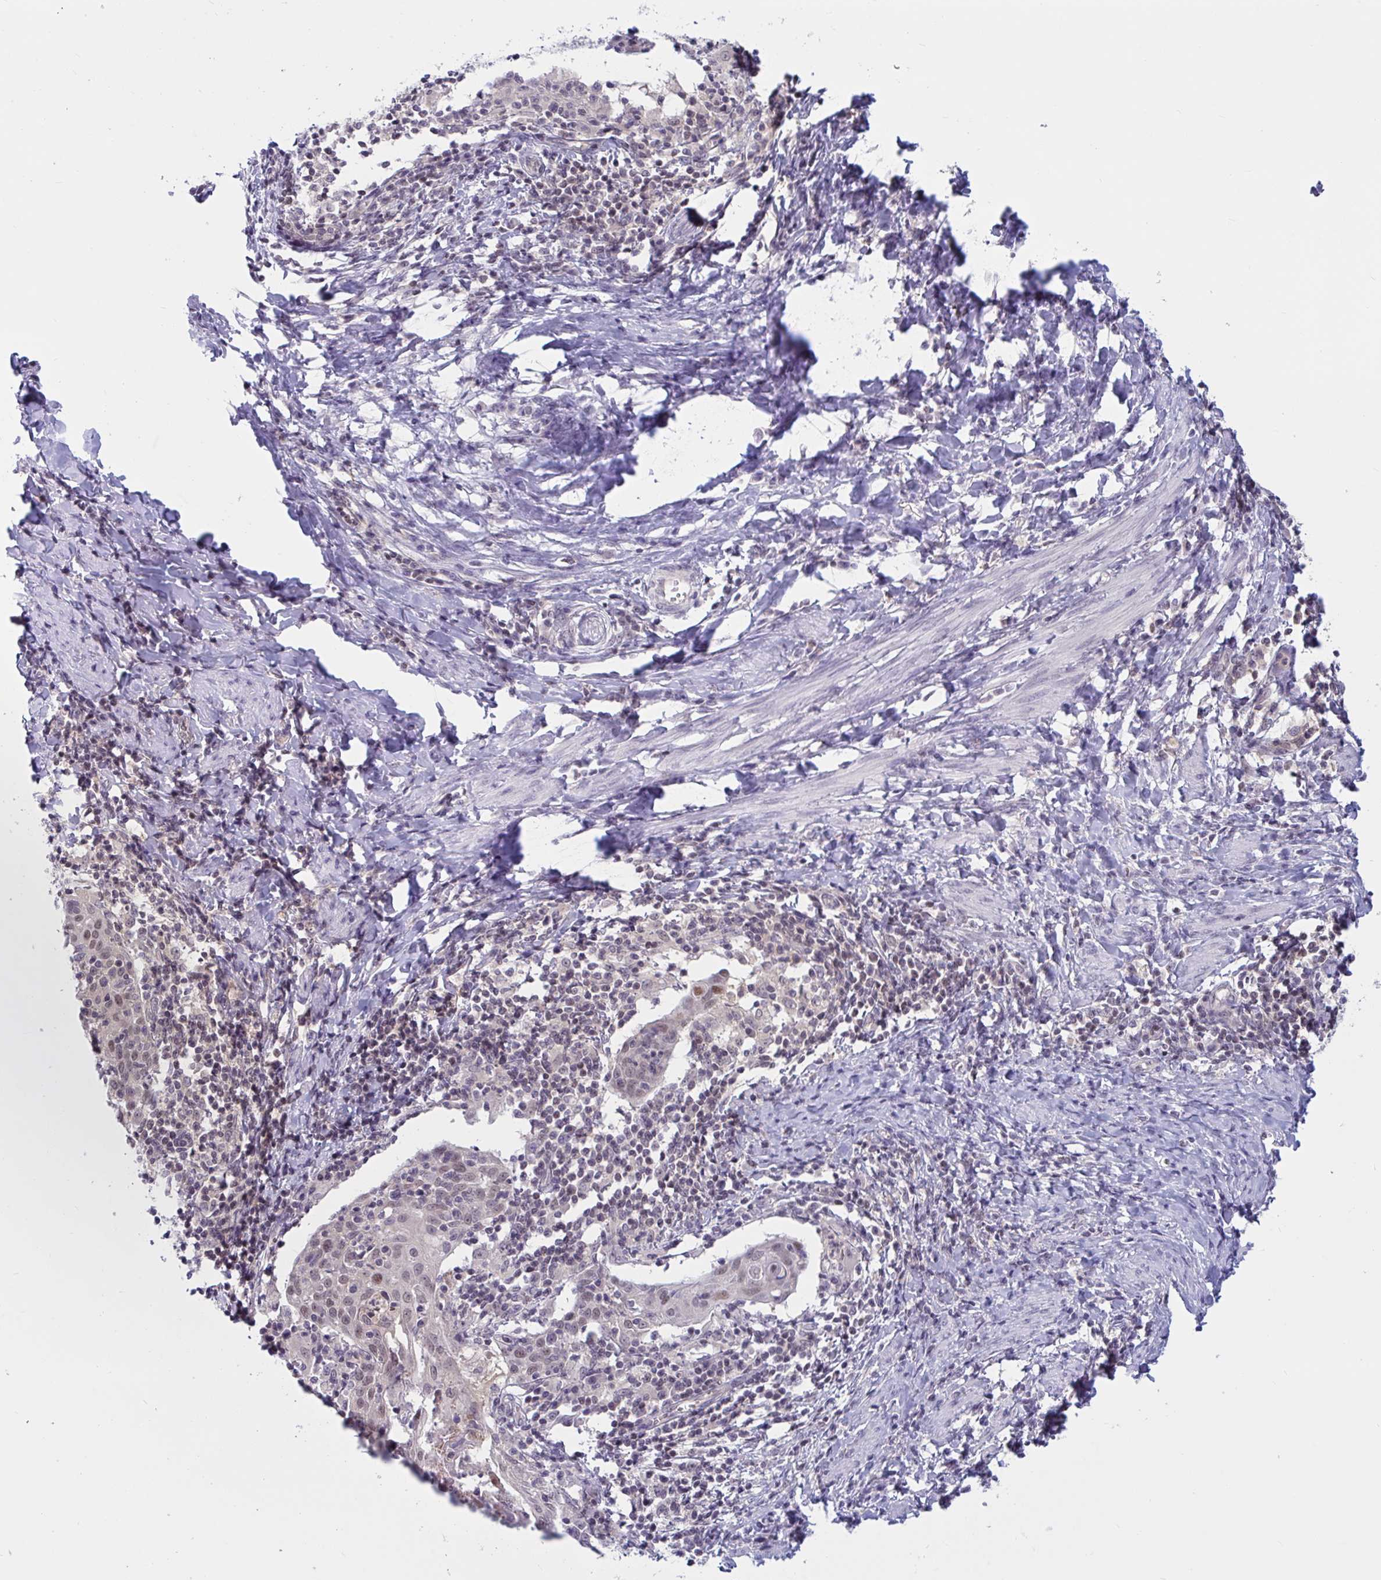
{"staining": {"intensity": "weak", "quantity": "<25%", "location": "nuclear"}, "tissue": "cervical cancer", "cell_type": "Tumor cells", "image_type": "cancer", "snomed": [{"axis": "morphology", "description": "Squamous cell carcinoma, NOS"}, {"axis": "topography", "description": "Cervix"}], "caption": "IHC micrograph of human cervical cancer (squamous cell carcinoma) stained for a protein (brown), which shows no positivity in tumor cells.", "gene": "TSN", "patient": {"sex": "female", "age": 52}}